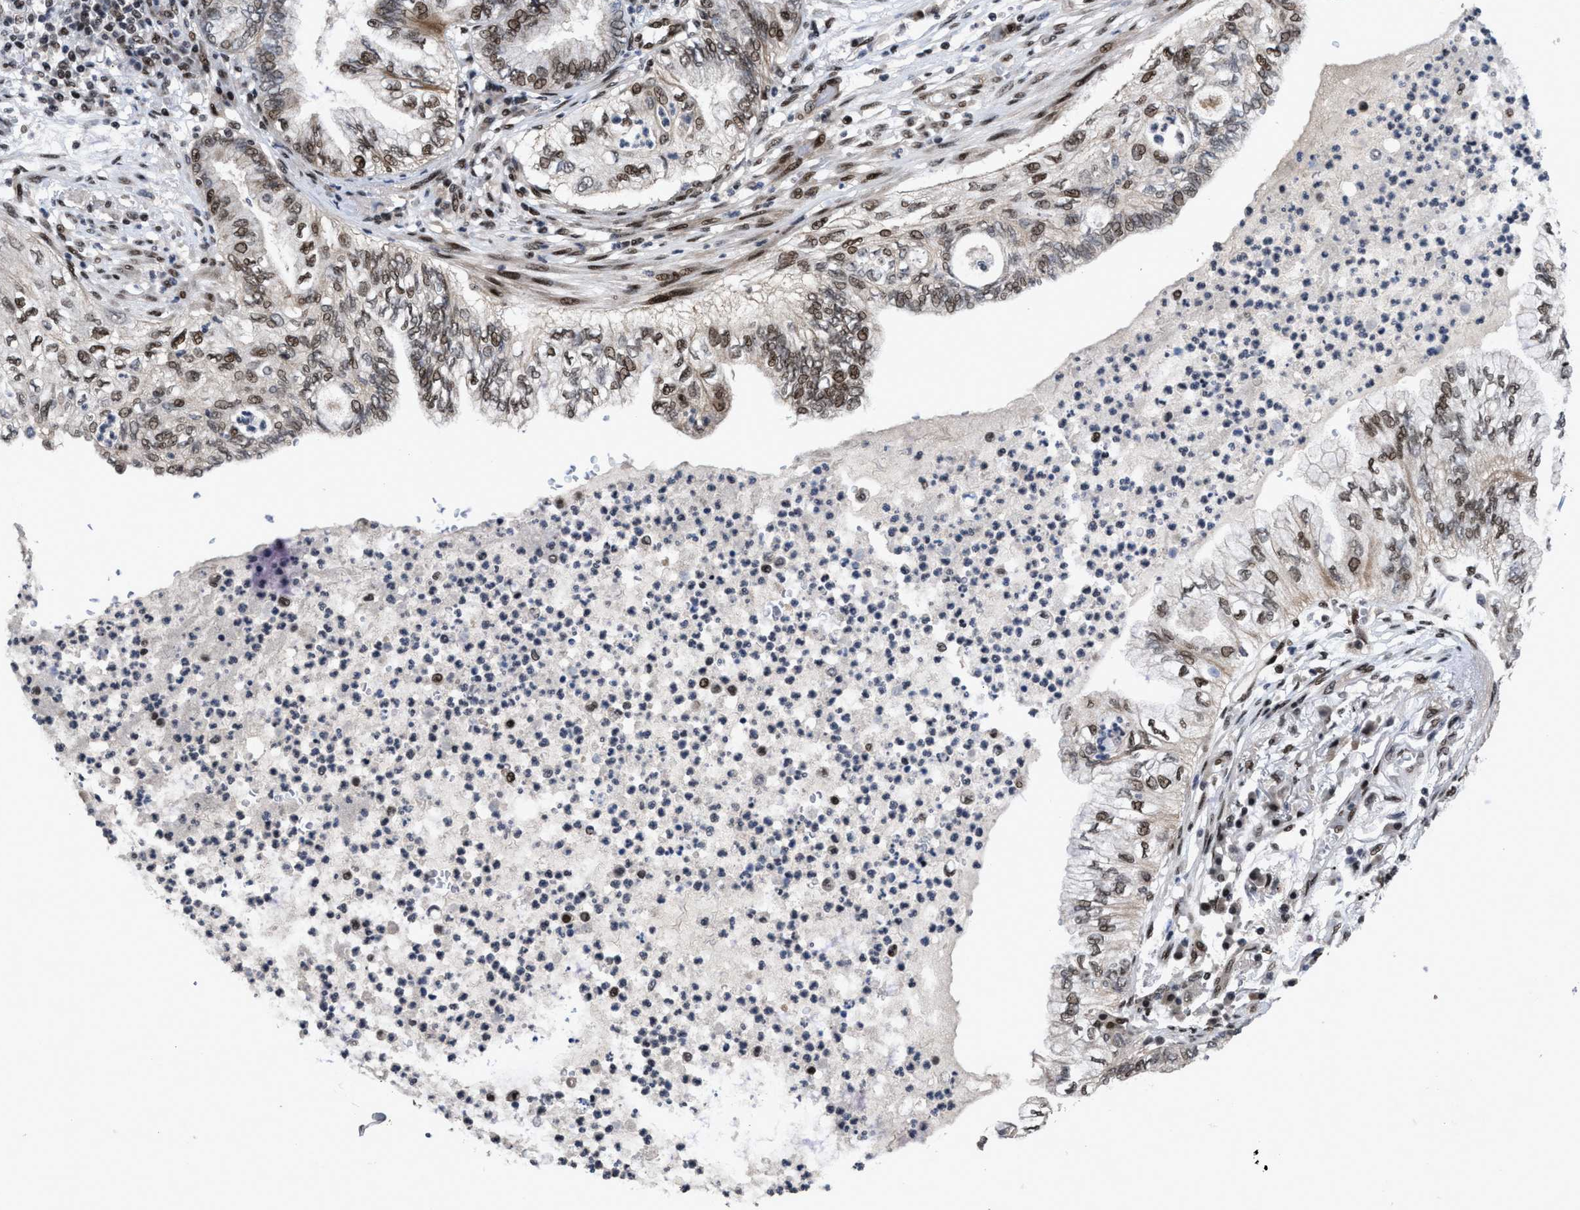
{"staining": {"intensity": "weak", "quantity": "25%-75%", "location": "nuclear"}, "tissue": "lung cancer", "cell_type": "Tumor cells", "image_type": "cancer", "snomed": [{"axis": "morphology", "description": "Normal tissue, NOS"}, {"axis": "morphology", "description": "Adenocarcinoma, NOS"}, {"axis": "topography", "description": "Bronchus"}, {"axis": "topography", "description": "Lung"}], "caption": "An immunohistochemistry (IHC) photomicrograph of tumor tissue is shown. Protein staining in brown shows weak nuclear positivity in lung adenocarcinoma within tumor cells. The staining is performed using DAB brown chromogen to label protein expression. The nuclei are counter-stained blue using hematoxylin.", "gene": "WIZ", "patient": {"sex": "female", "age": 70}}